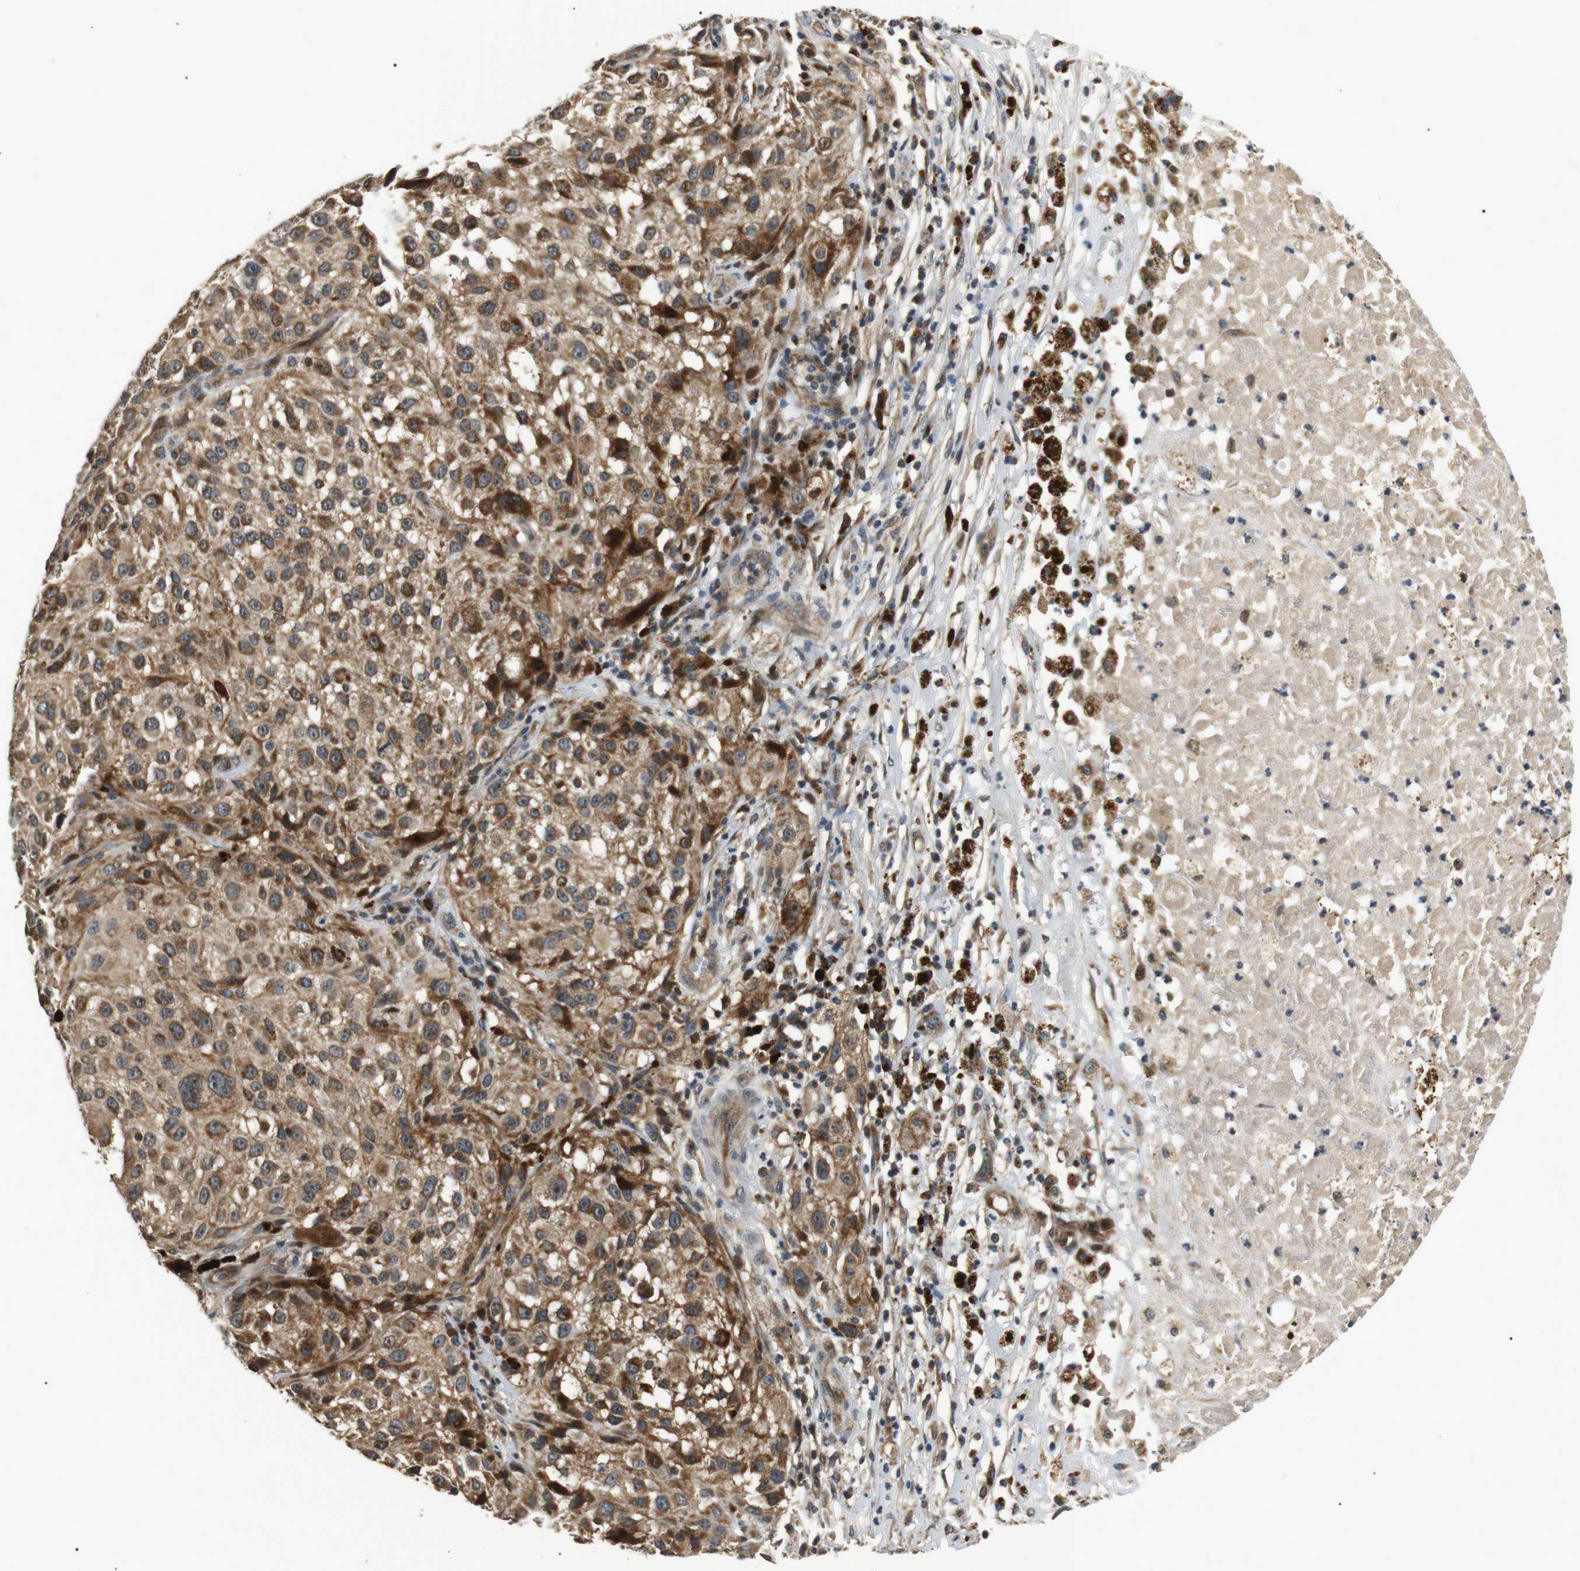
{"staining": {"intensity": "moderate", "quantity": ">75%", "location": "cytoplasmic/membranous"}, "tissue": "melanoma", "cell_type": "Tumor cells", "image_type": "cancer", "snomed": [{"axis": "morphology", "description": "Necrosis, NOS"}, {"axis": "morphology", "description": "Malignant melanoma, NOS"}, {"axis": "topography", "description": "Skin"}], "caption": "IHC of human malignant melanoma reveals medium levels of moderate cytoplasmic/membranous positivity in about >75% of tumor cells. (Stains: DAB (3,3'-diaminobenzidine) in brown, nuclei in blue, Microscopy: brightfield microscopy at high magnification).", "gene": "HSPA13", "patient": {"sex": "female", "age": 87}}